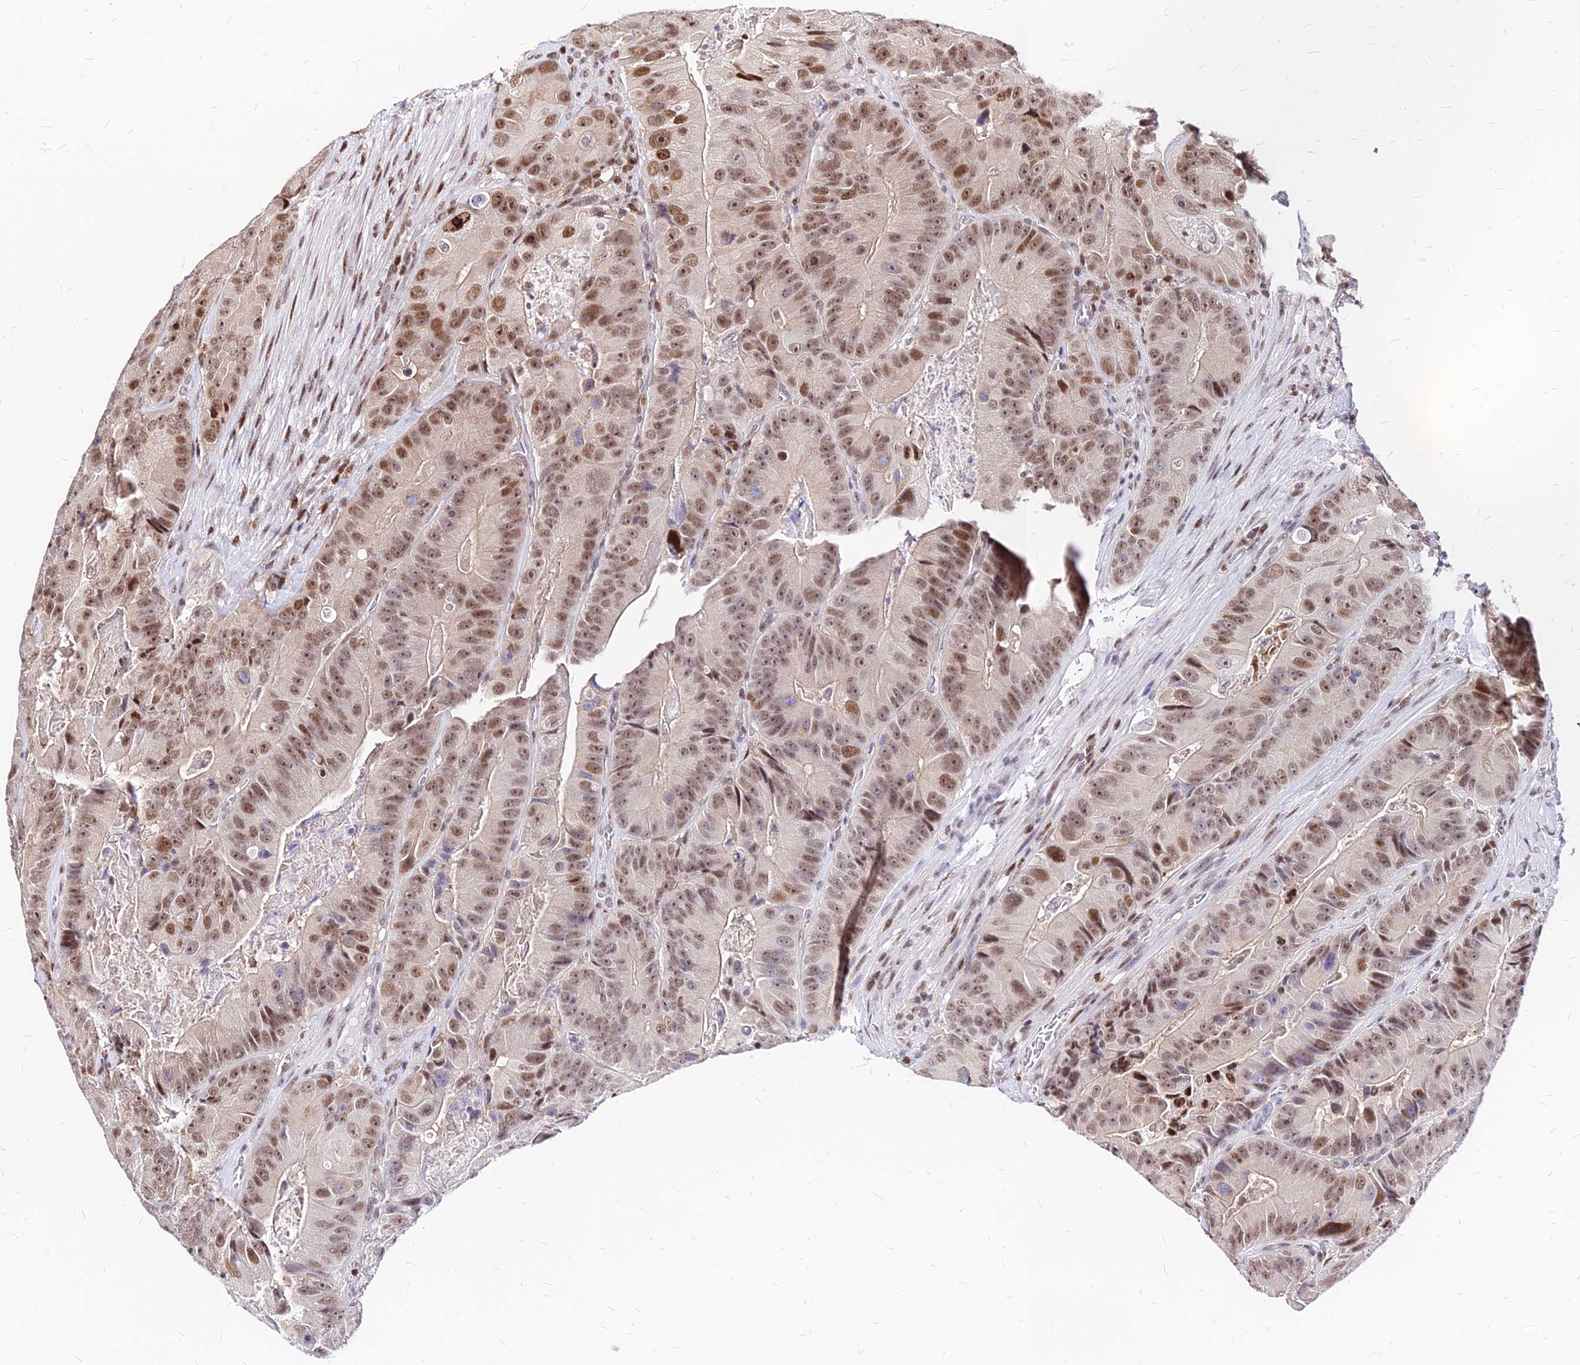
{"staining": {"intensity": "moderate", "quantity": ">75%", "location": "nuclear"}, "tissue": "colorectal cancer", "cell_type": "Tumor cells", "image_type": "cancer", "snomed": [{"axis": "morphology", "description": "Adenocarcinoma, NOS"}, {"axis": "topography", "description": "Colon"}], "caption": "Human colorectal cancer (adenocarcinoma) stained for a protein (brown) displays moderate nuclear positive expression in about >75% of tumor cells.", "gene": "PAXX", "patient": {"sex": "female", "age": 86}}